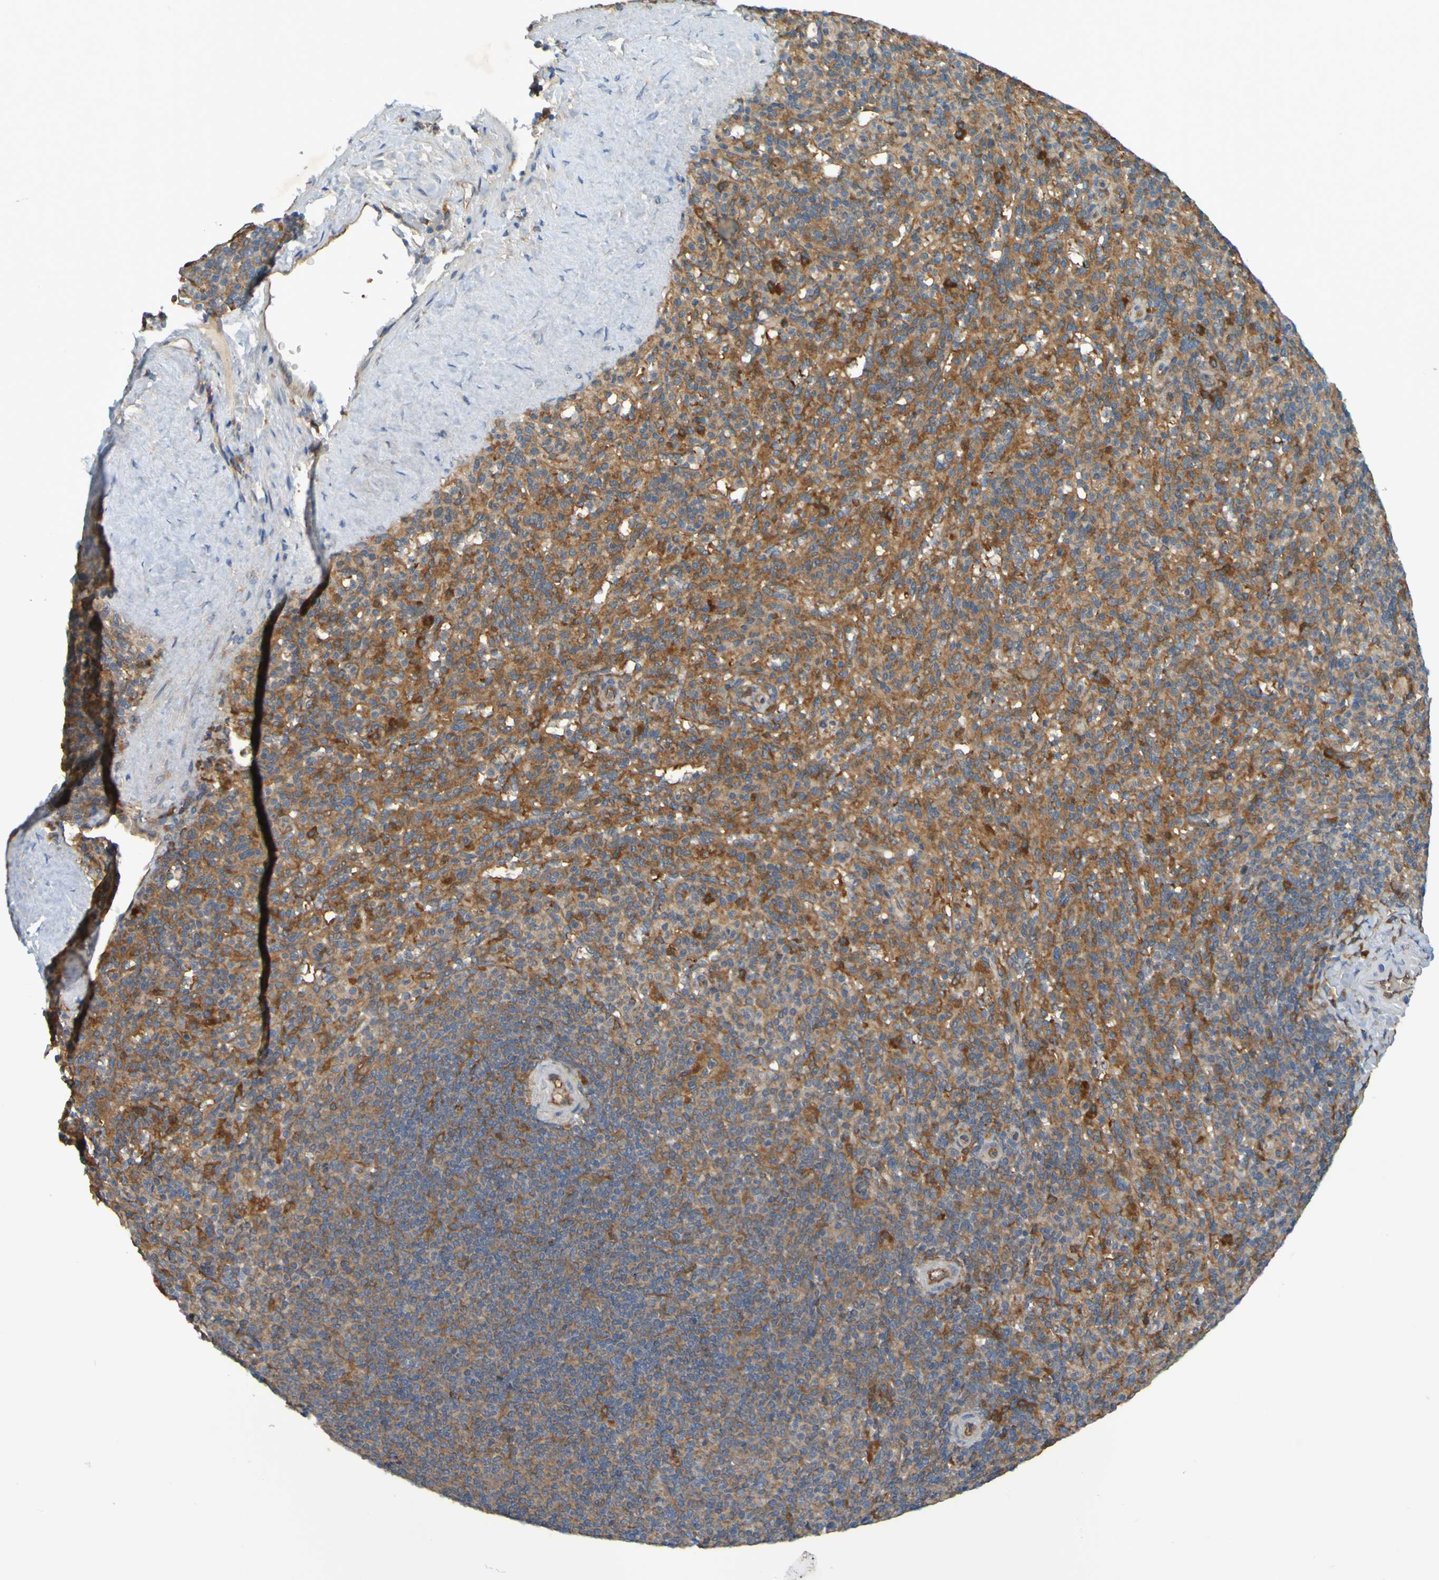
{"staining": {"intensity": "moderate", "quantity": ">75%", "location": "cytoplasmic/membranous"}, "tissue": "spleen", "cell_type": "Cells in red pulp", "image_type": "normal", "snomed": [{"axis": "morphology", "description": "Normal tissue, NOS"}, {"axis": "topography", "description": "Spleen"}], "caption": "Cells in red pulp reveal medium levels of moderate cytoplasmic/membranous expression in about >75% of cells in unremarkable human spleen. (DAB (3,3'-diaminobenzidine) = brown stain, brightfield microscopy at high magnification).", "gene": "DNAJC4", "patient": {"sex": "male", "age": 36}}